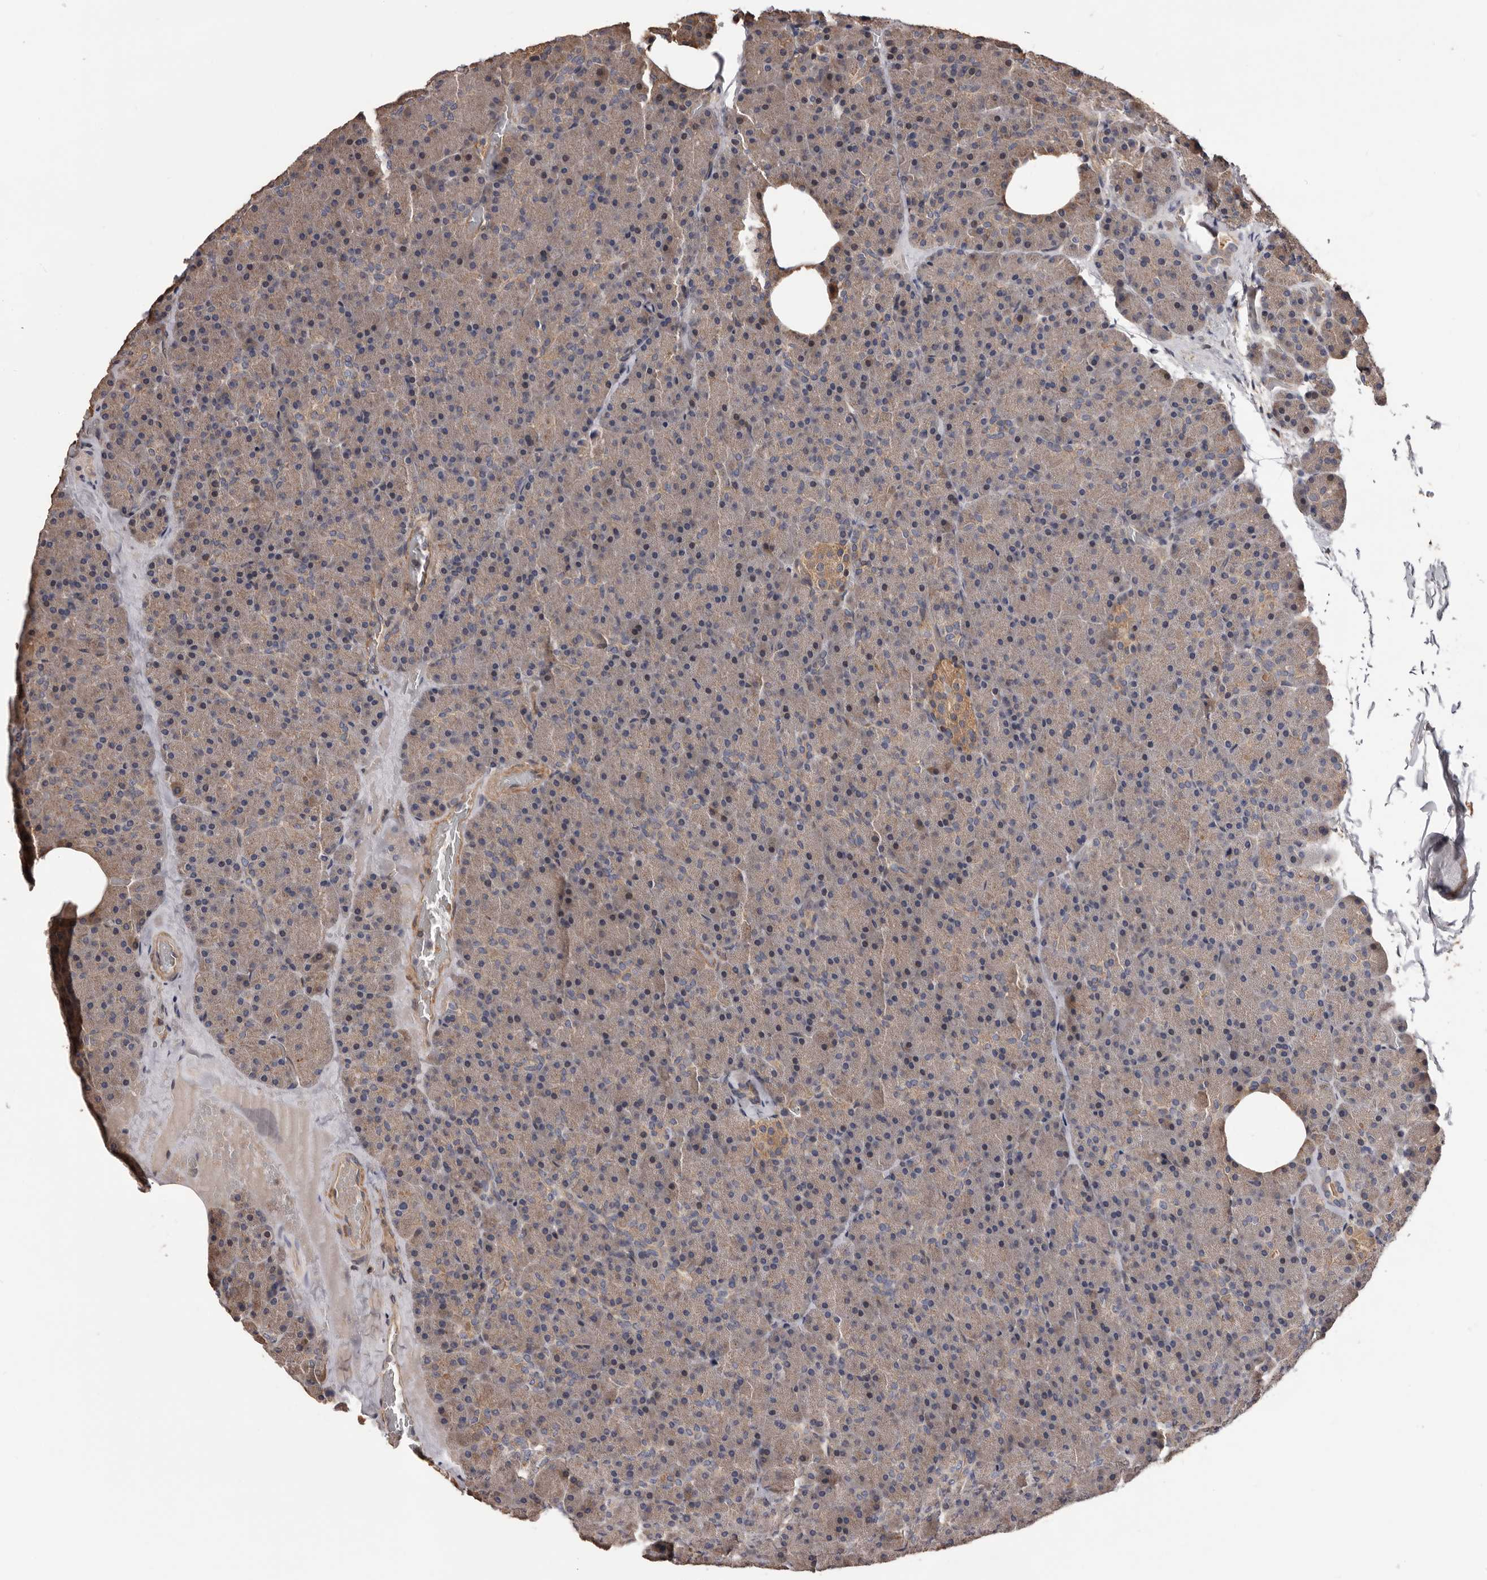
{"staining": {"intensity": "moderate", "quantity": "25%-75%", "location": "cytoplasmic/membranous"}, "tissue": "pancreas", "cell_type": "Exocrine glandular cells", "image_type": "normal", "snomed": [{"axis": "morphology", "description": "Normal tissue, NOS"}, {"axis": "morphology", "description": "Carcinoid, malignant, NOS"}, {"axis": "topography", "description": "Pancreas"}], "caption": "Exocrine glandular cells exhibit moderate cytoplasmic/membranous positivity in about 25%-75% of cells in normal pancreas.", "gene": "ADAMTS2", "patient": {"sex": "female", "age": 35}}